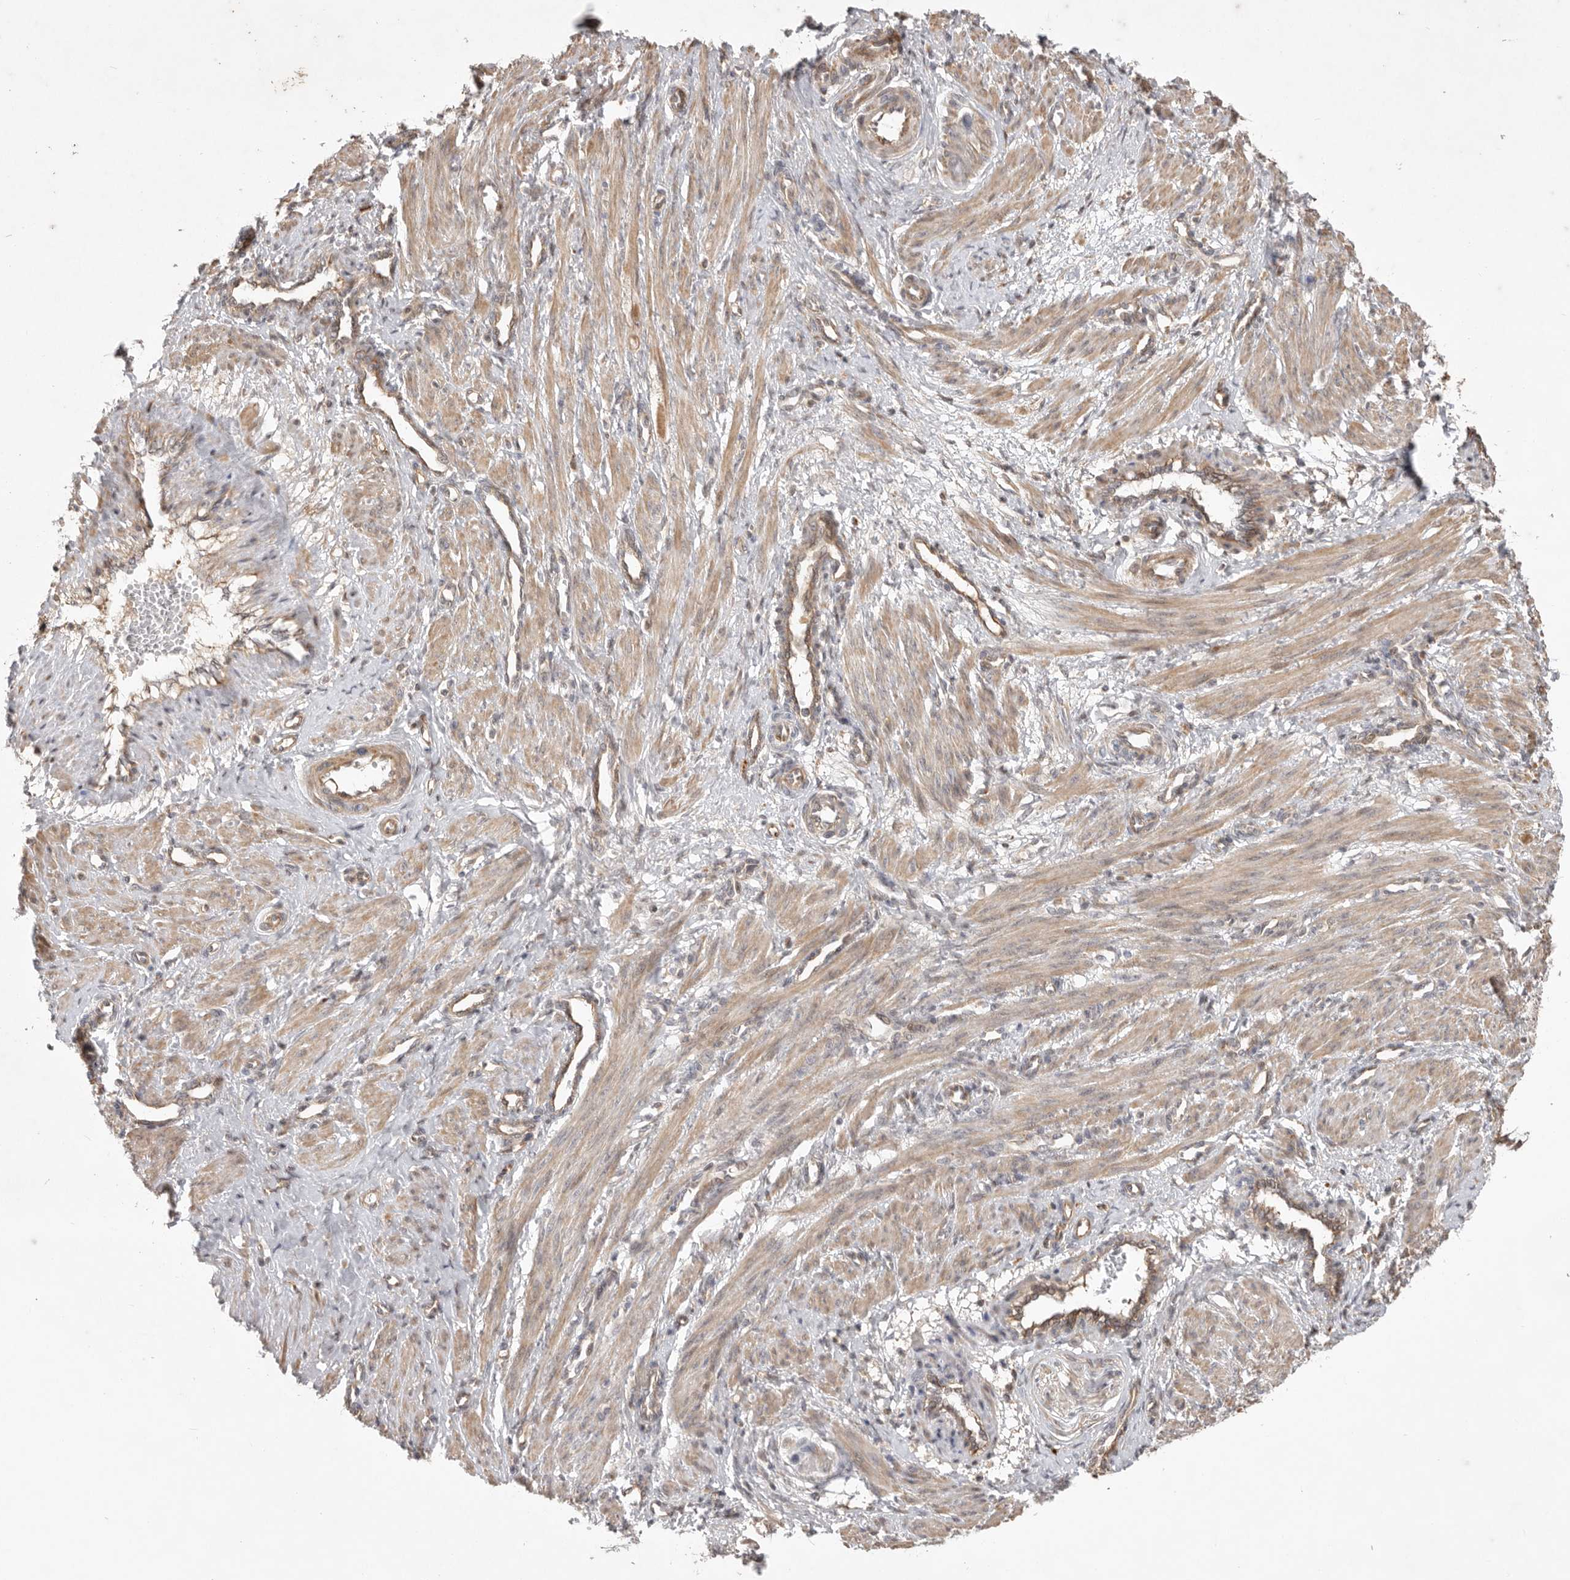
{"staining": {"intensity": "weak", "quantity": ">75%", "location": "cytoplasmic/membranous"}, "tissue": "smooth muscle", "cell_type": "Smooth muscle cells", "image_type": "normal", "snomed": [{"axis": "morphology", "description": "Normal tissue, NOS"}, {"axis": "topography", "description": "Endometrium"}], "caption": "Brown immunohistochemical staining in unremarkable smooth muscle reveals weak cytoplasmic/membranous staining in approximately >75% of smooth muscle cells. Immunohistochemistry stains the protein of interest in brown and the nuclei are stained blue.", "gene": "DPH7", "patient": {"sex": "female", "age": 33}}